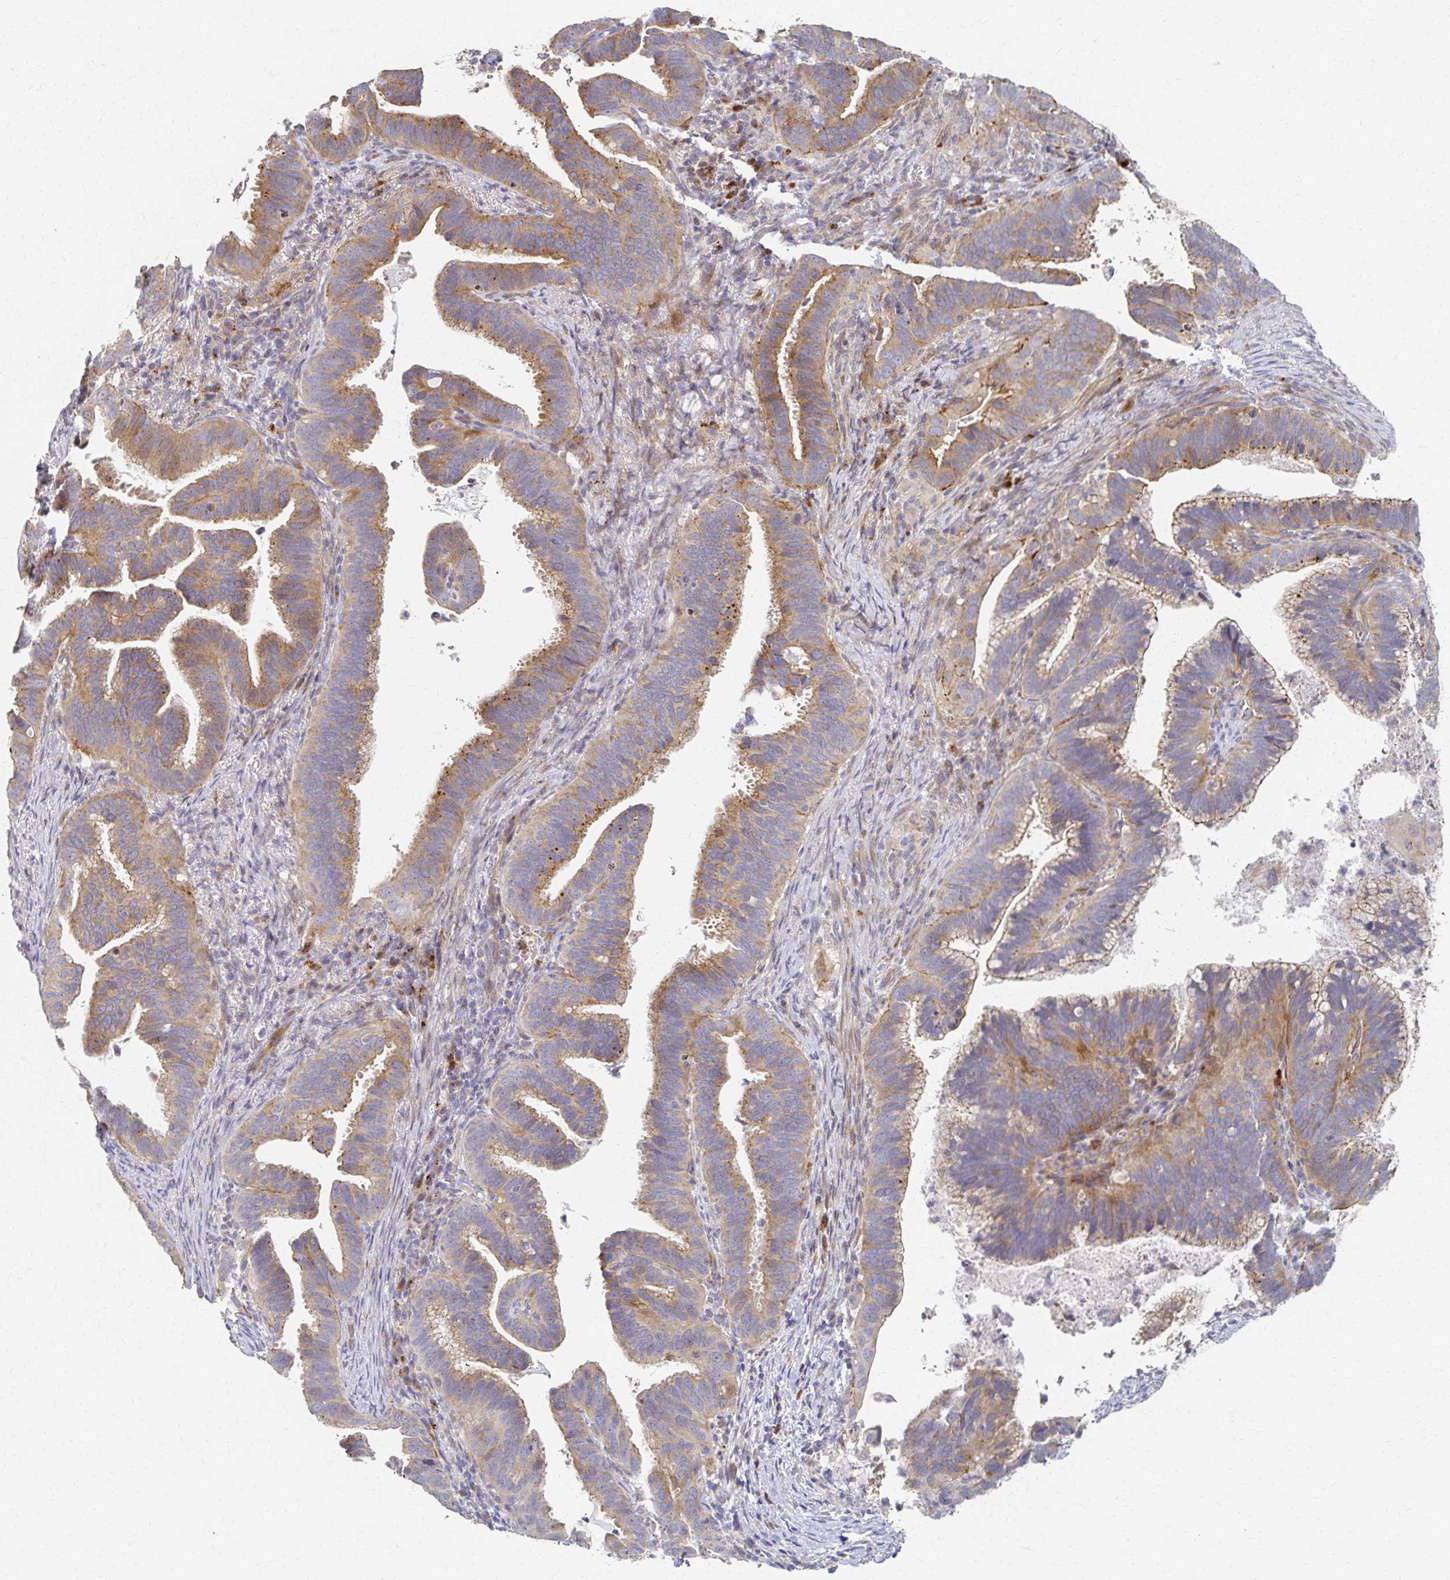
{"staining": {"intensity": "moderate", "quantity": ">75%", "location": "cytoplasmic/membranous"}, "tissue": "cervical cancer", "cell_type": "Tumor cells", "image_type": "cancer", "snomed": [{"axis": "morphology", "description": "Adenocarcinoma, NOS"}, {"axis": "topography", "description": "Cervix"}], "caption": "The histopathology image exhibits immunohistochemical staining of cervical cancer (adenocarcinoma). There is moderate cytoplasmic/membranous positivity is present in approximately >75% of tumor cells.", "gene": "SKA2", "patient": {"sex": "female", "age": 61}}